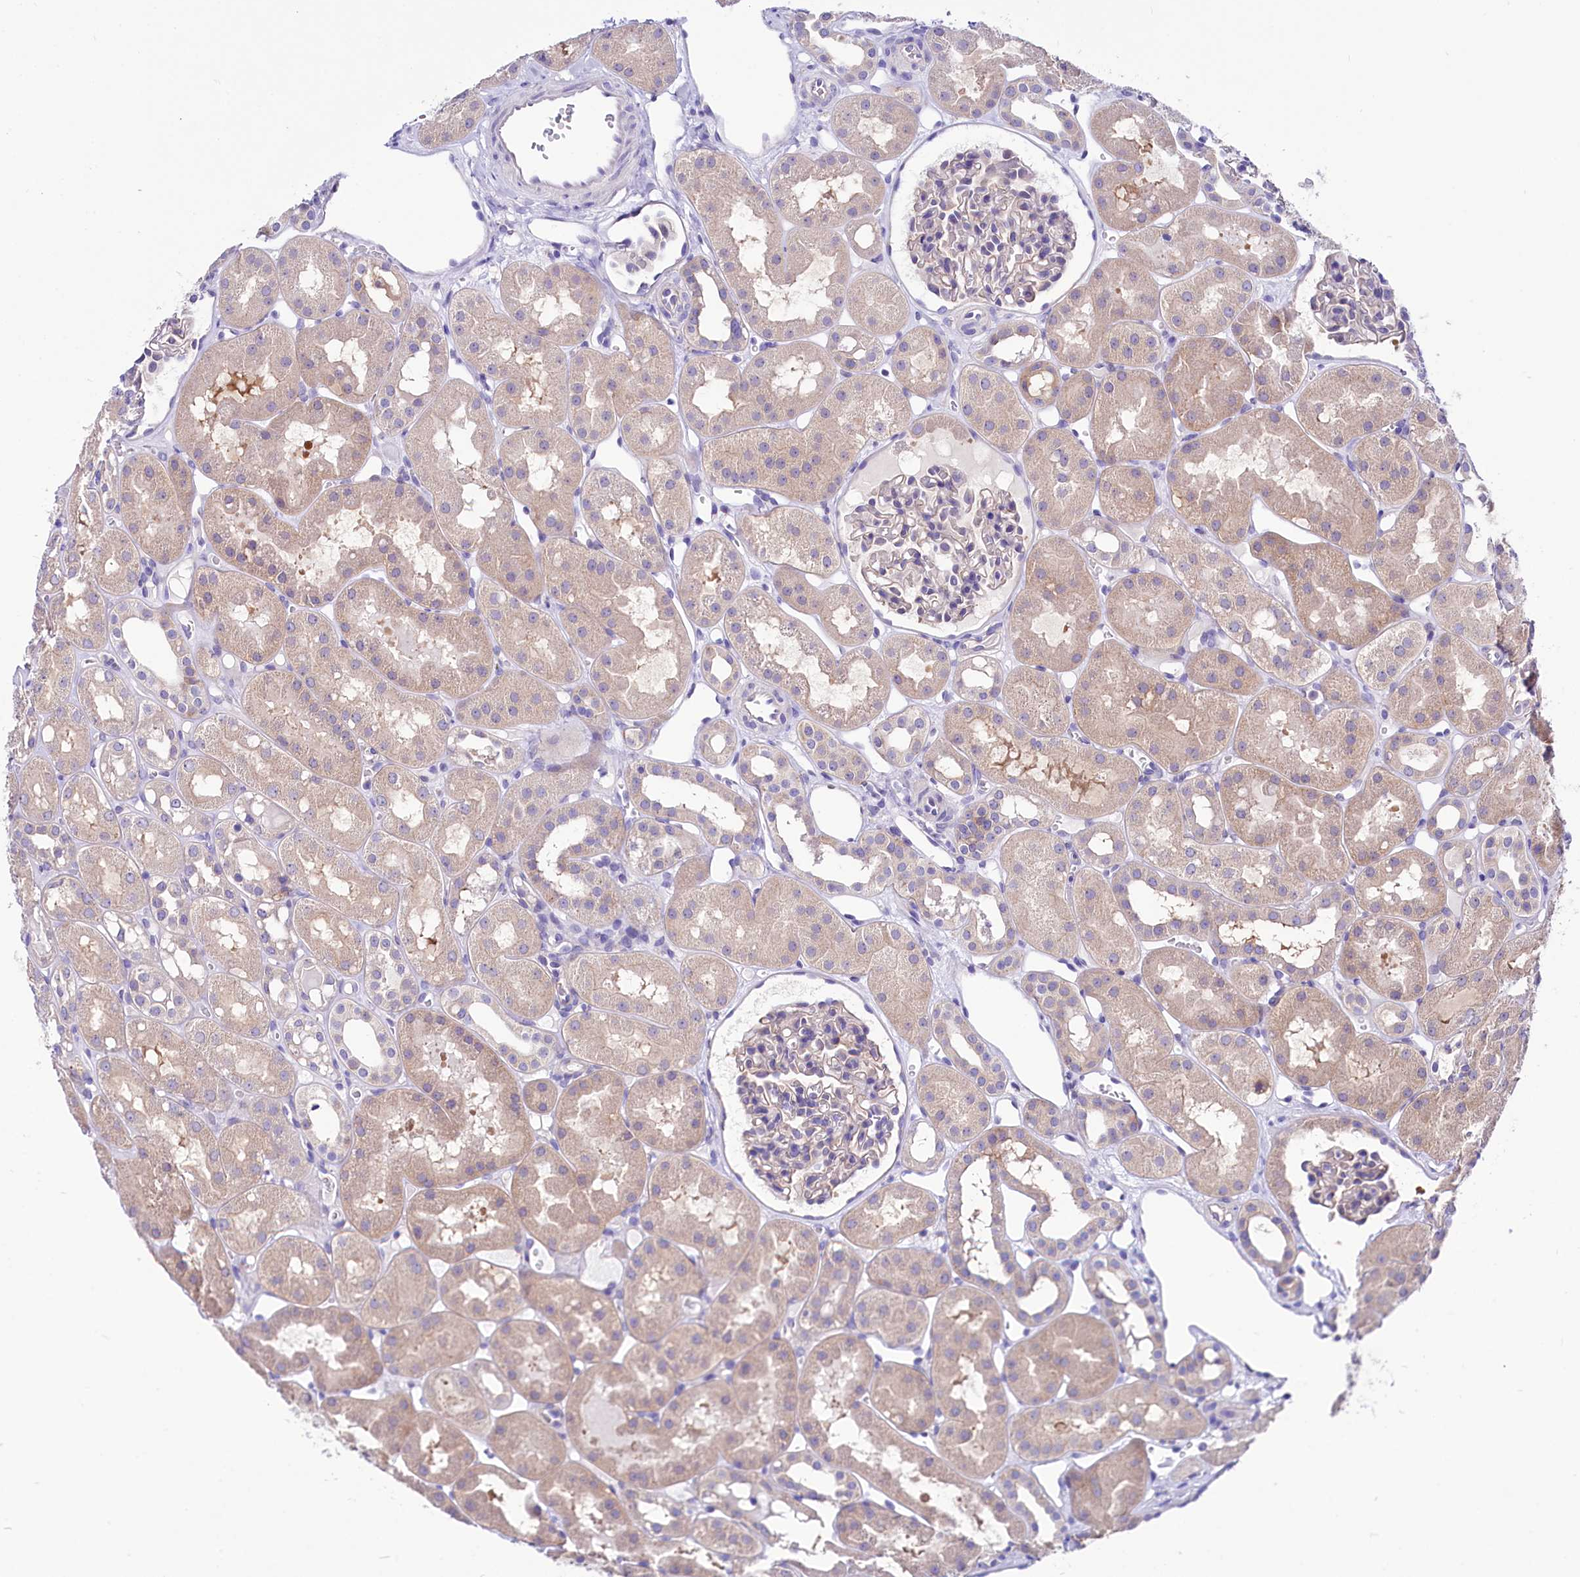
{"staining": {"intensity": "negative", "quantity": "none", "location": "none"}, "tissue": "kidney", "cell_type": "Cells in glomeruli", "image_type": "normal", "snomed": [{"axis": "morphology", "description": "Normal tissue, NOS"}, {"axis": "topography", "description": "Kidney"}], "caption": "Immunohistochemistry image of benign kidney: human kidney stained with DAB (3,3'-diaminobenzidine) shows no significant protein positivity in cells in glomeruli.", "gene": "ABHD5", "patient": {"sex": "male", "age": 16}}